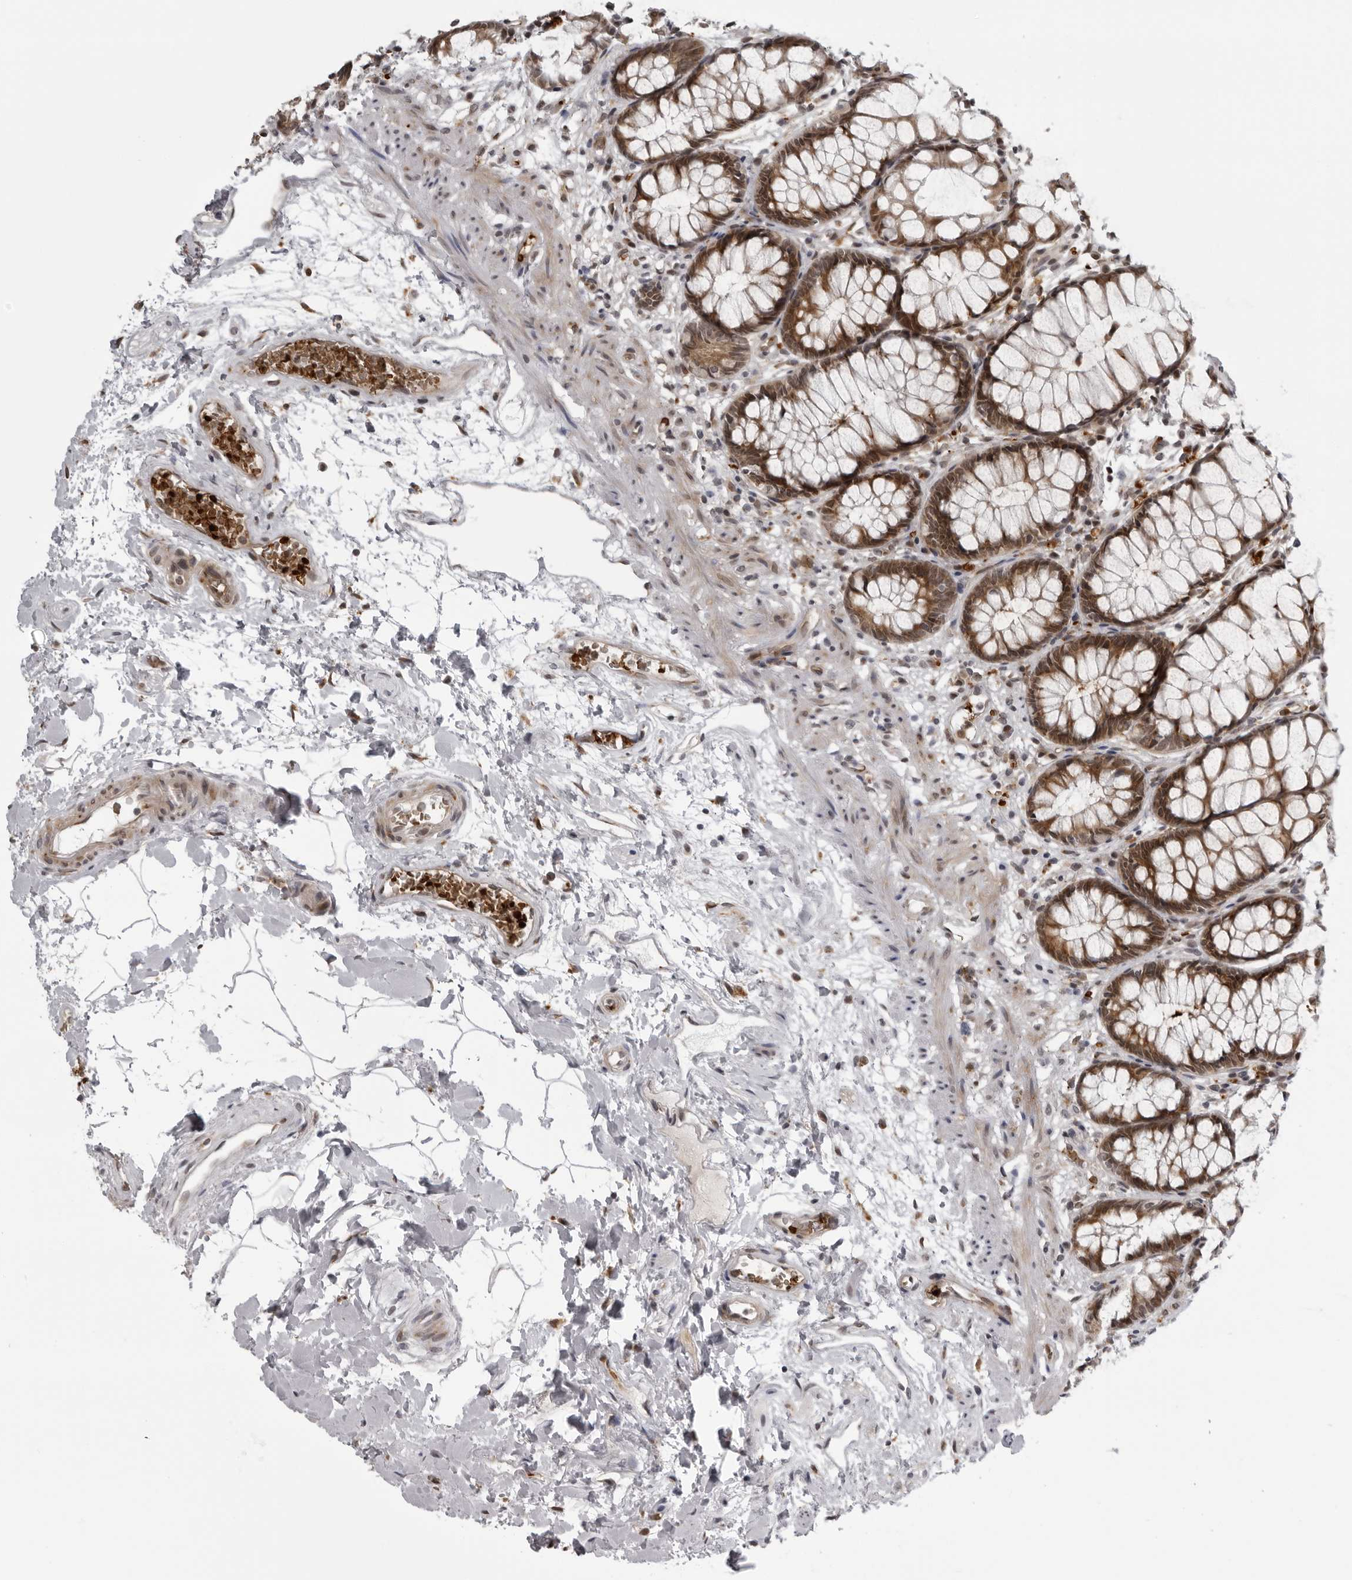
{"staining": {"intensity": "strong", "quantity": ">75%", "location": "cytoplasmic/membranous"}, "tissue": "rectum", "cell_type": "Glandular cells", "image_type": "normal", "snomed": [{"axis": "morphology", "description": "Normal tissue, NOS"}, {"axis": "topography", "description": "Rectum"}], "caption": "About >75% of glandular cells in normal human rectum exhibit strong cytoplasmic/membranous protein expression as visualized by brown immunohistochemical staining.", "gene": "THOP1", "patient": {"sex": "male", "age": 64}}